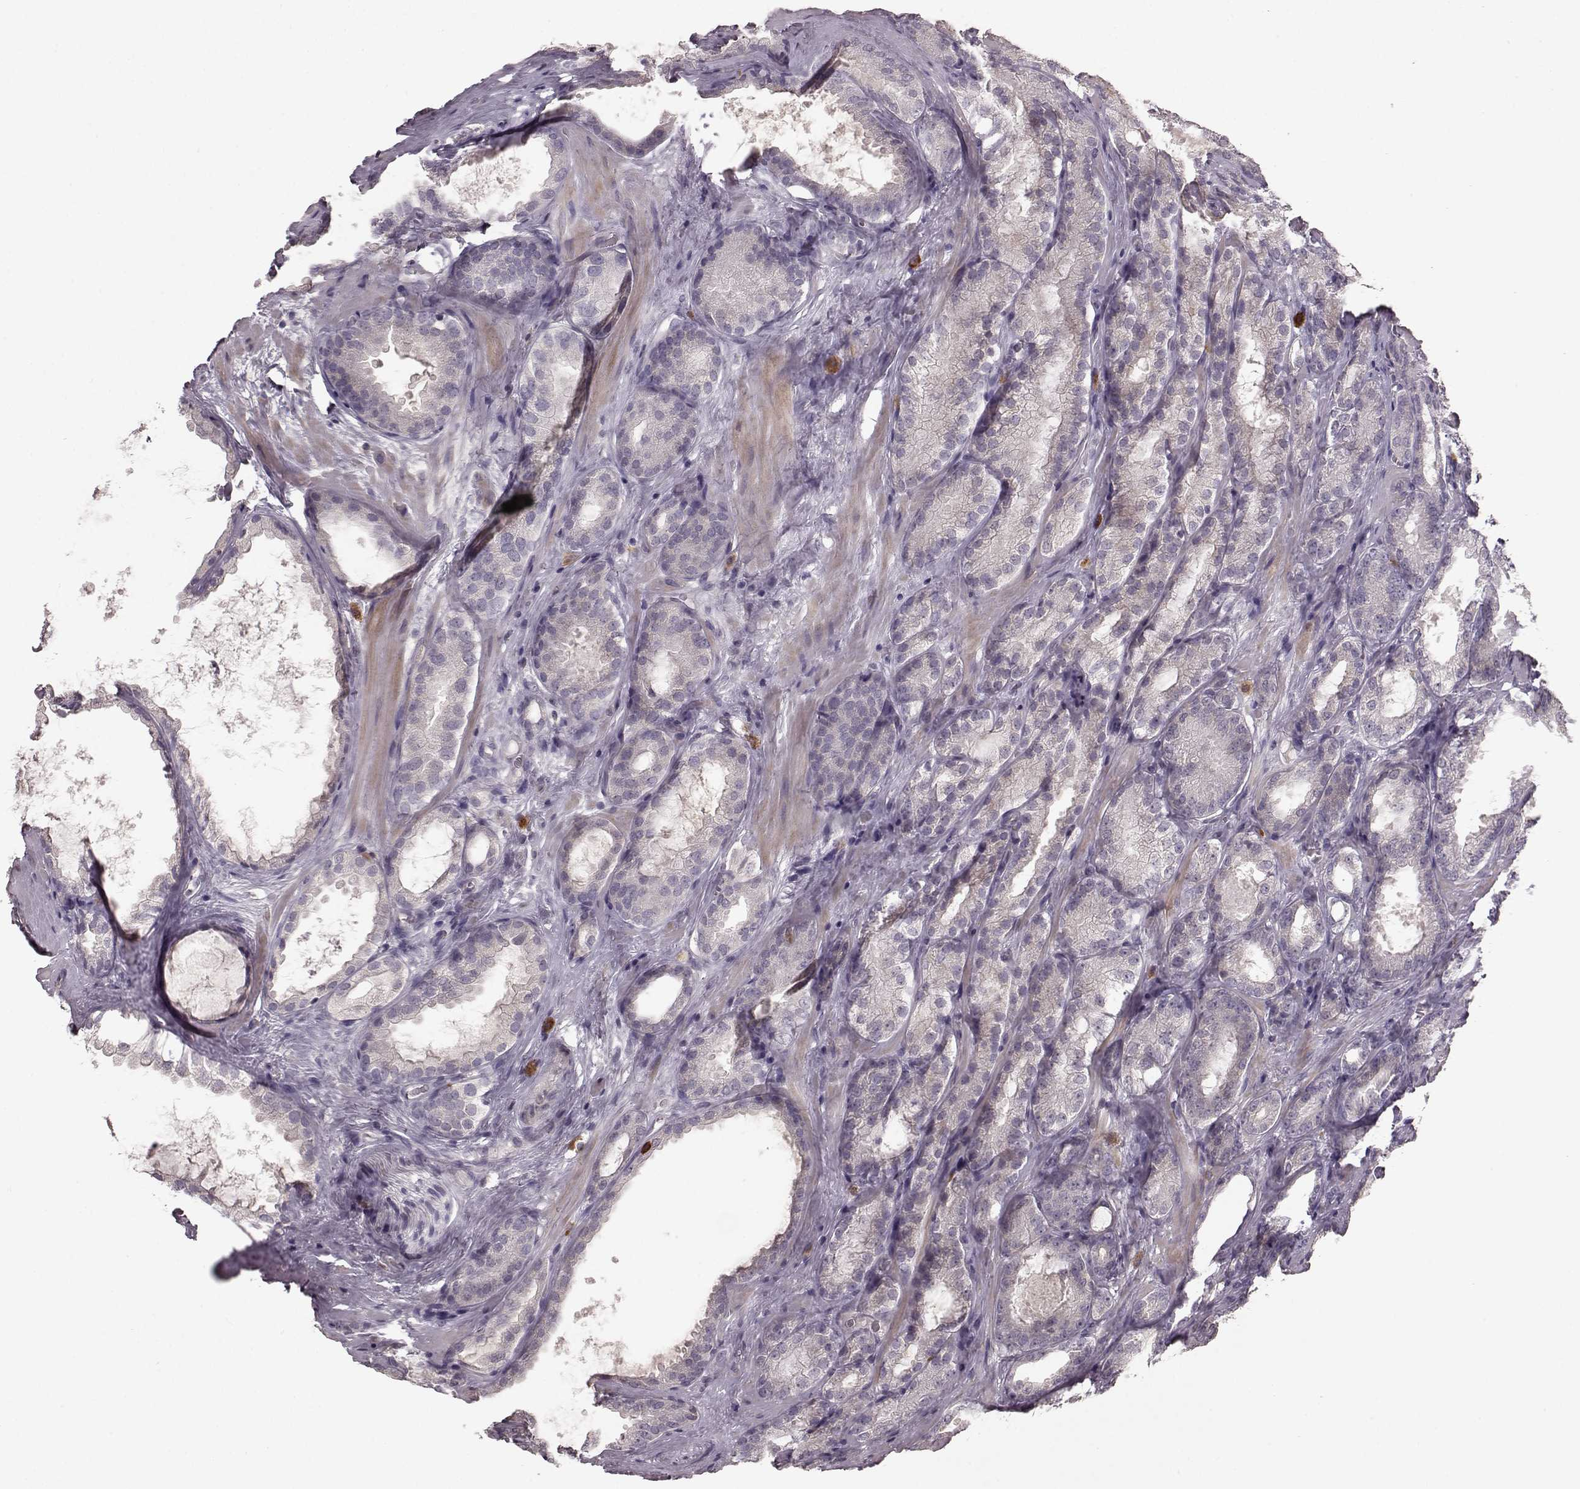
{"staining": {"intensity": "strong", "quantity": "25%-75%", "location": "cytoplasmic/membranous"}, "tissue": "prostate cancer", "cell_type": "Tumor cells", "image_type": "cancer", "snomed": [{"axis": "morphology", "description": "Adenocarcinoma, High grade"}, {"axis": "topography", "description": "Prostate"}], "caption": "Immunohistochemistry (IHC) histopathology image of human high-grade adenocarcinoma (prostate) stained for a protein (brown), which exhibits high levels of strong cytoplasmic/membranous expression in approximately 25%-75% of tumor cells.", "gene": "SLC52A3", "patient": {"sex": "male", "age": 64}}